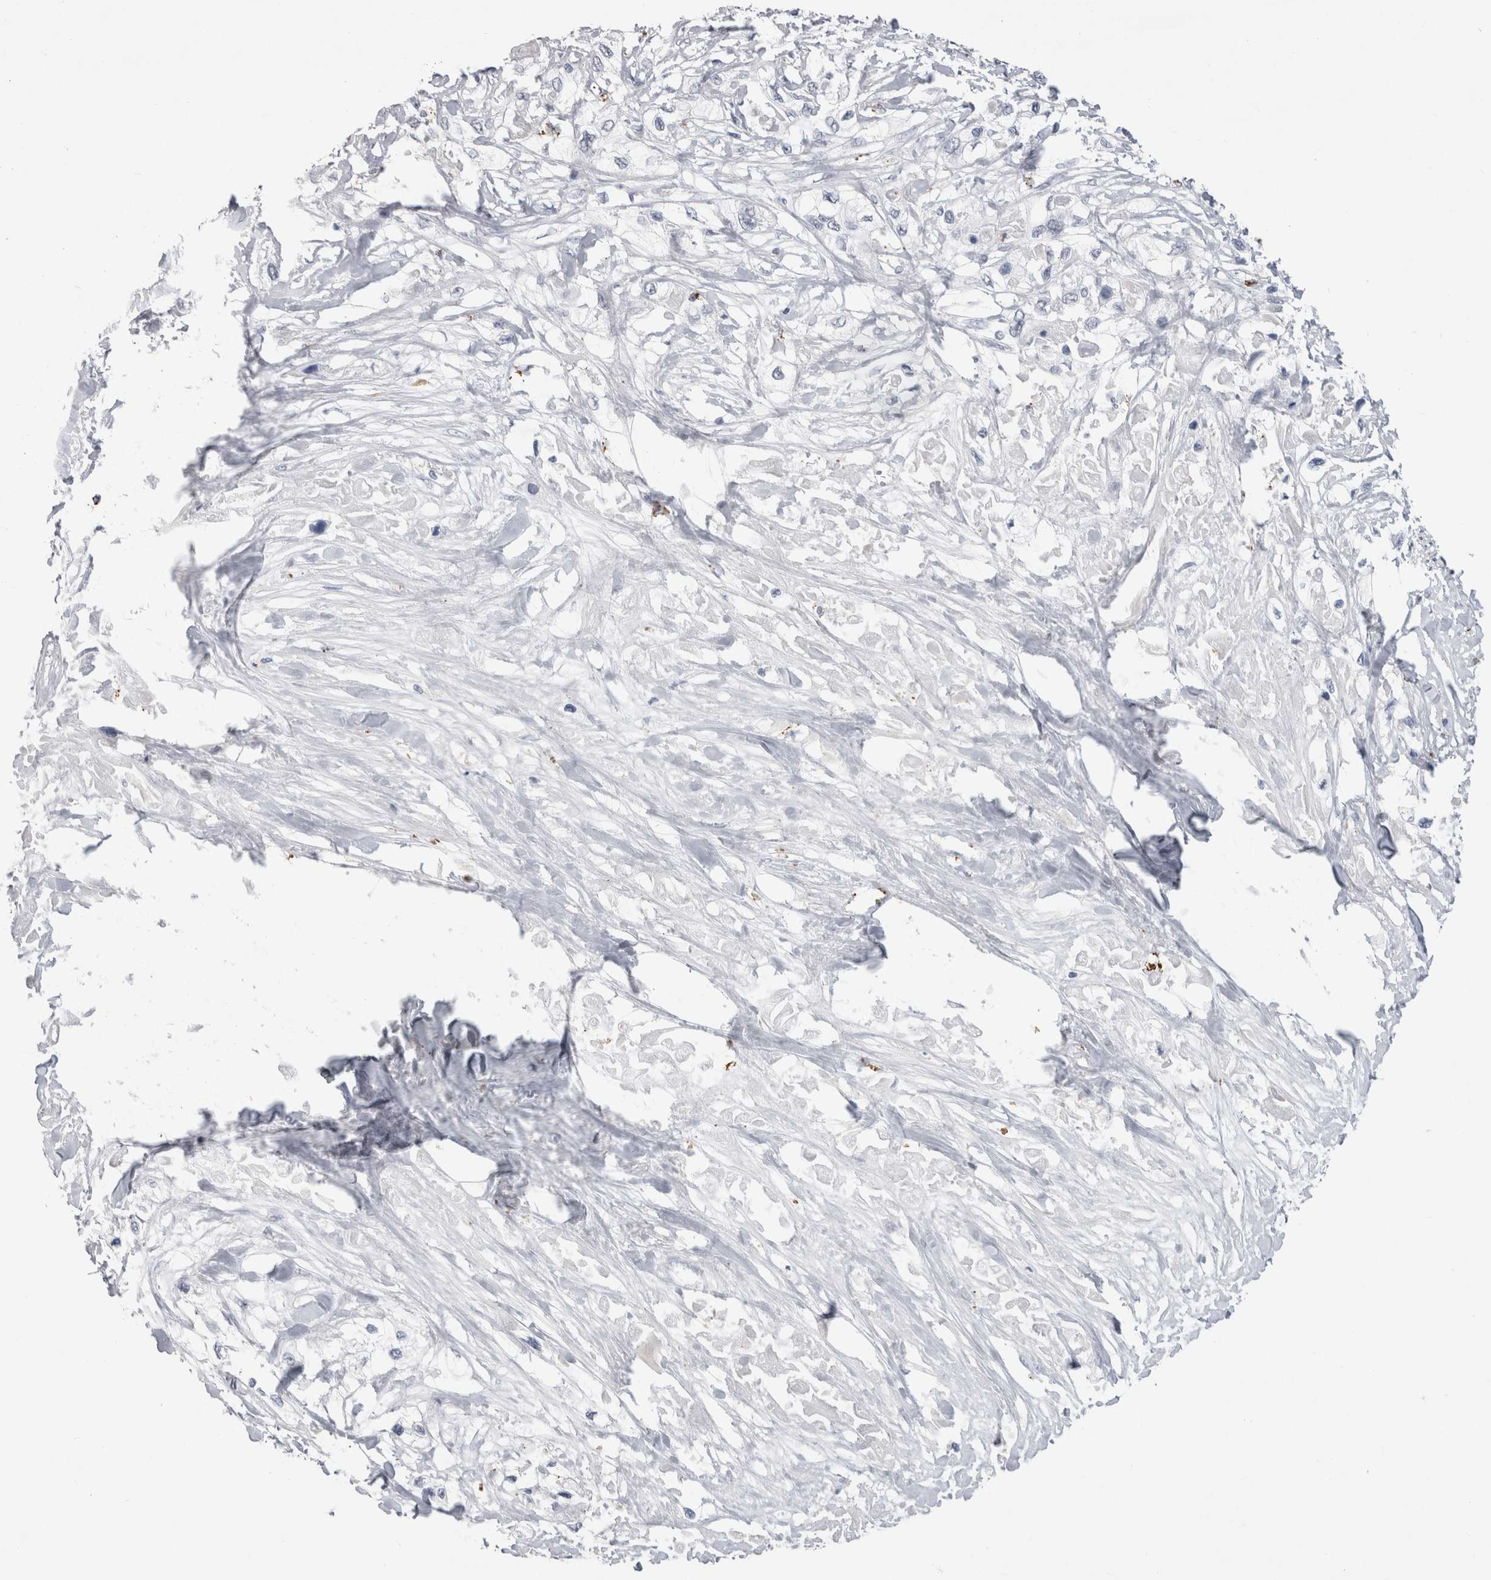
{"staining": {"intensity": "negative", "quantity": "none", "location": "none"}, "tissue": "pancreatic cancer", "cell_type": "Tumor cells", "image_type": "cancer", "snomed": [{"axis": "morphology", "description": "Adenocarcinoma, NOS"}, {"axis": "topography", "description": "Pancreas"}], "caption": "The image exhibits no staining of tumor cells in pancreatic adenocarcinoma. (DAB IHC with hematoxylin counter stain).", "gene": "CDH17", "patient": {"sex": "female", "age": 70}}